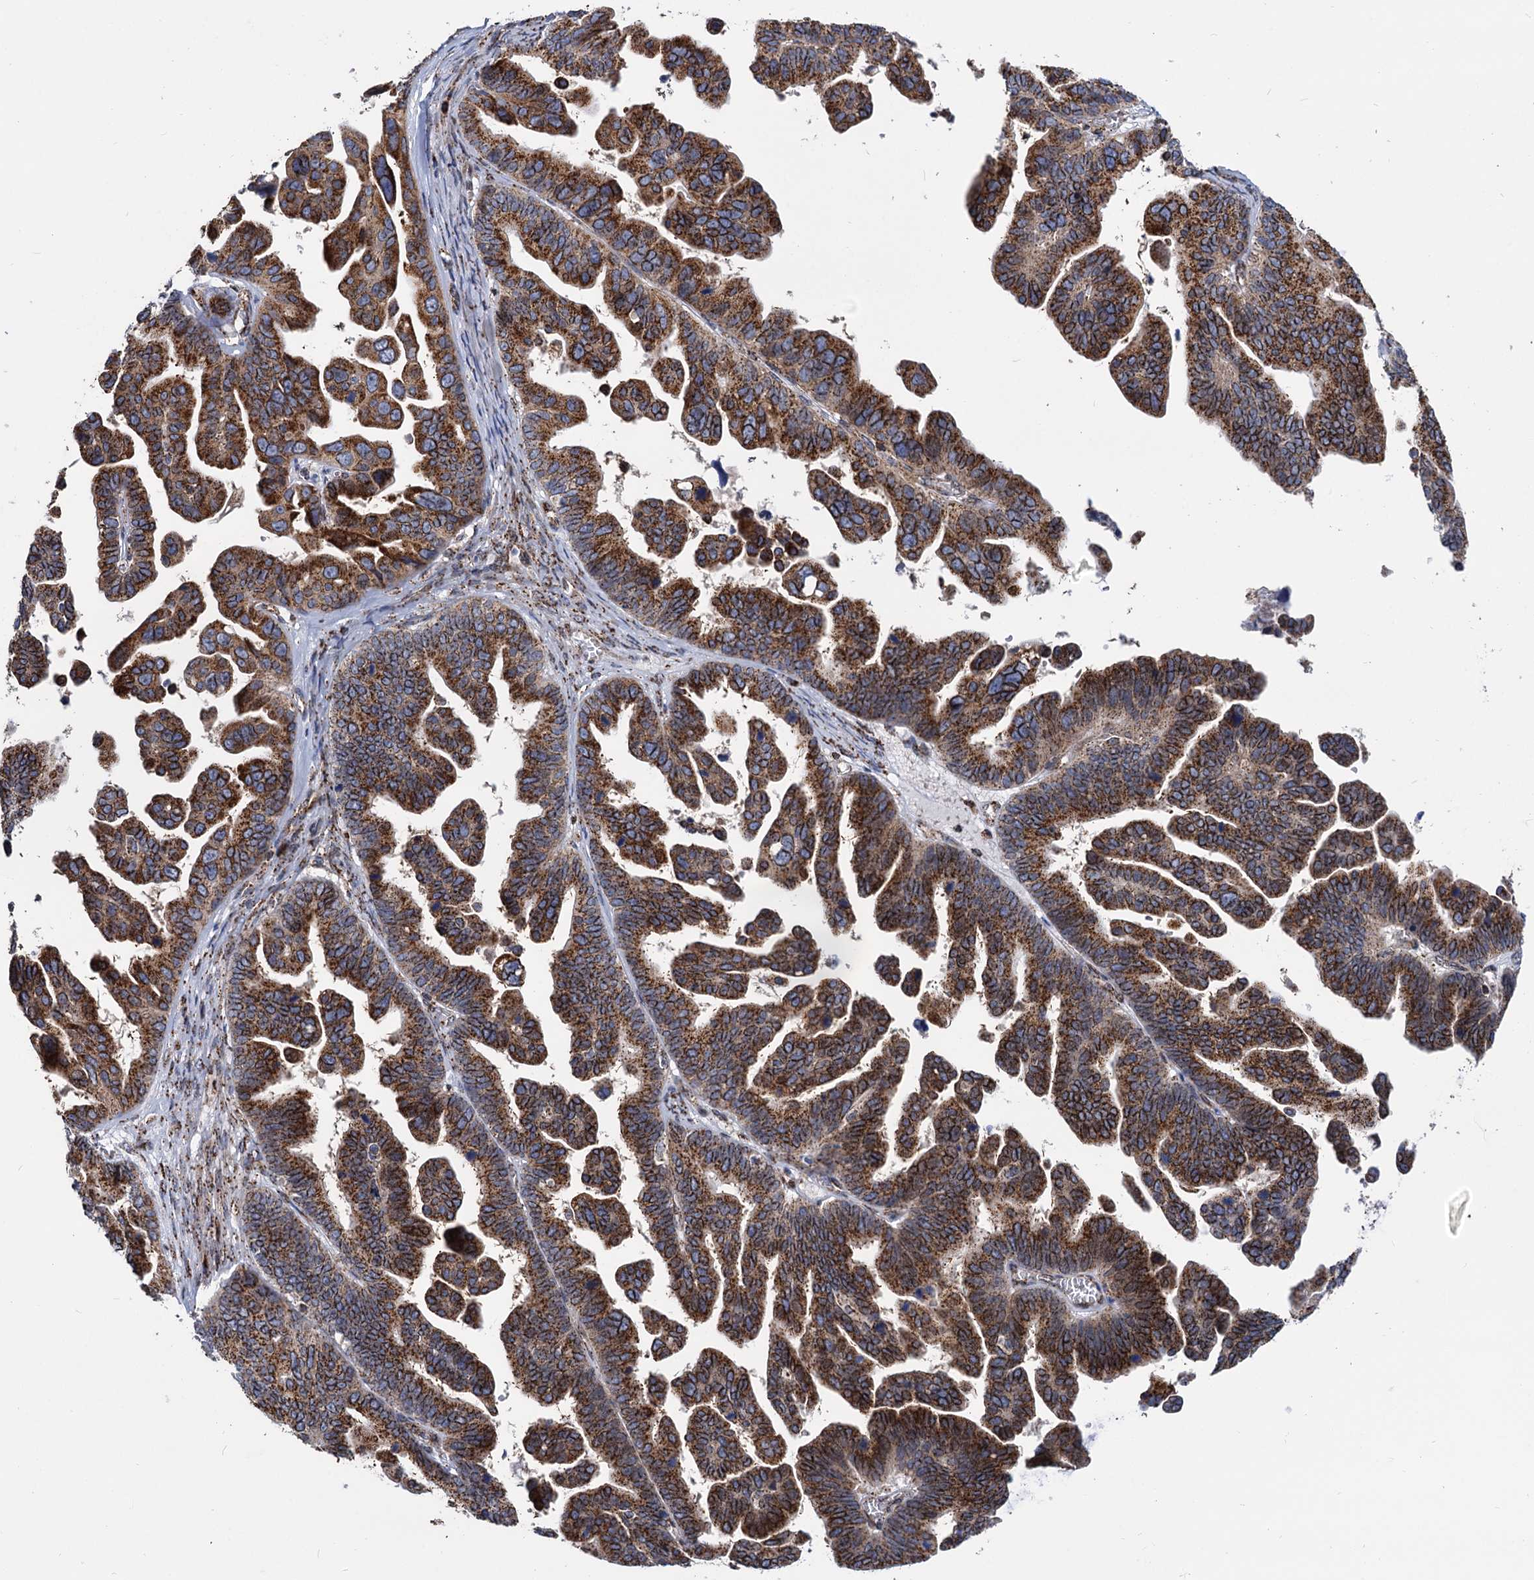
{"staining": {"intensity": "strong", "quantity": ">75%", "location": "cytoplasmic/membranous"}, "tissue": "ovarian cancer", "cell_type": "Tumor cells", "image_type": "cancer", "snomed": [{"axis": "morphology", "description": "Cystadenocarcinoma, serous, NOS"}, {"axis": "topography", "description": "Ovary"}], "caption": "IHC micrograph of ovarian serous cystadenocarcinoma stained for a protein (brown), which shows high levels of strong cytoplasmic/membranous positivity in about >75% of tumor cells.", "gene": "SUPT20H", "patient": {"sex": "female", "age": 56}}